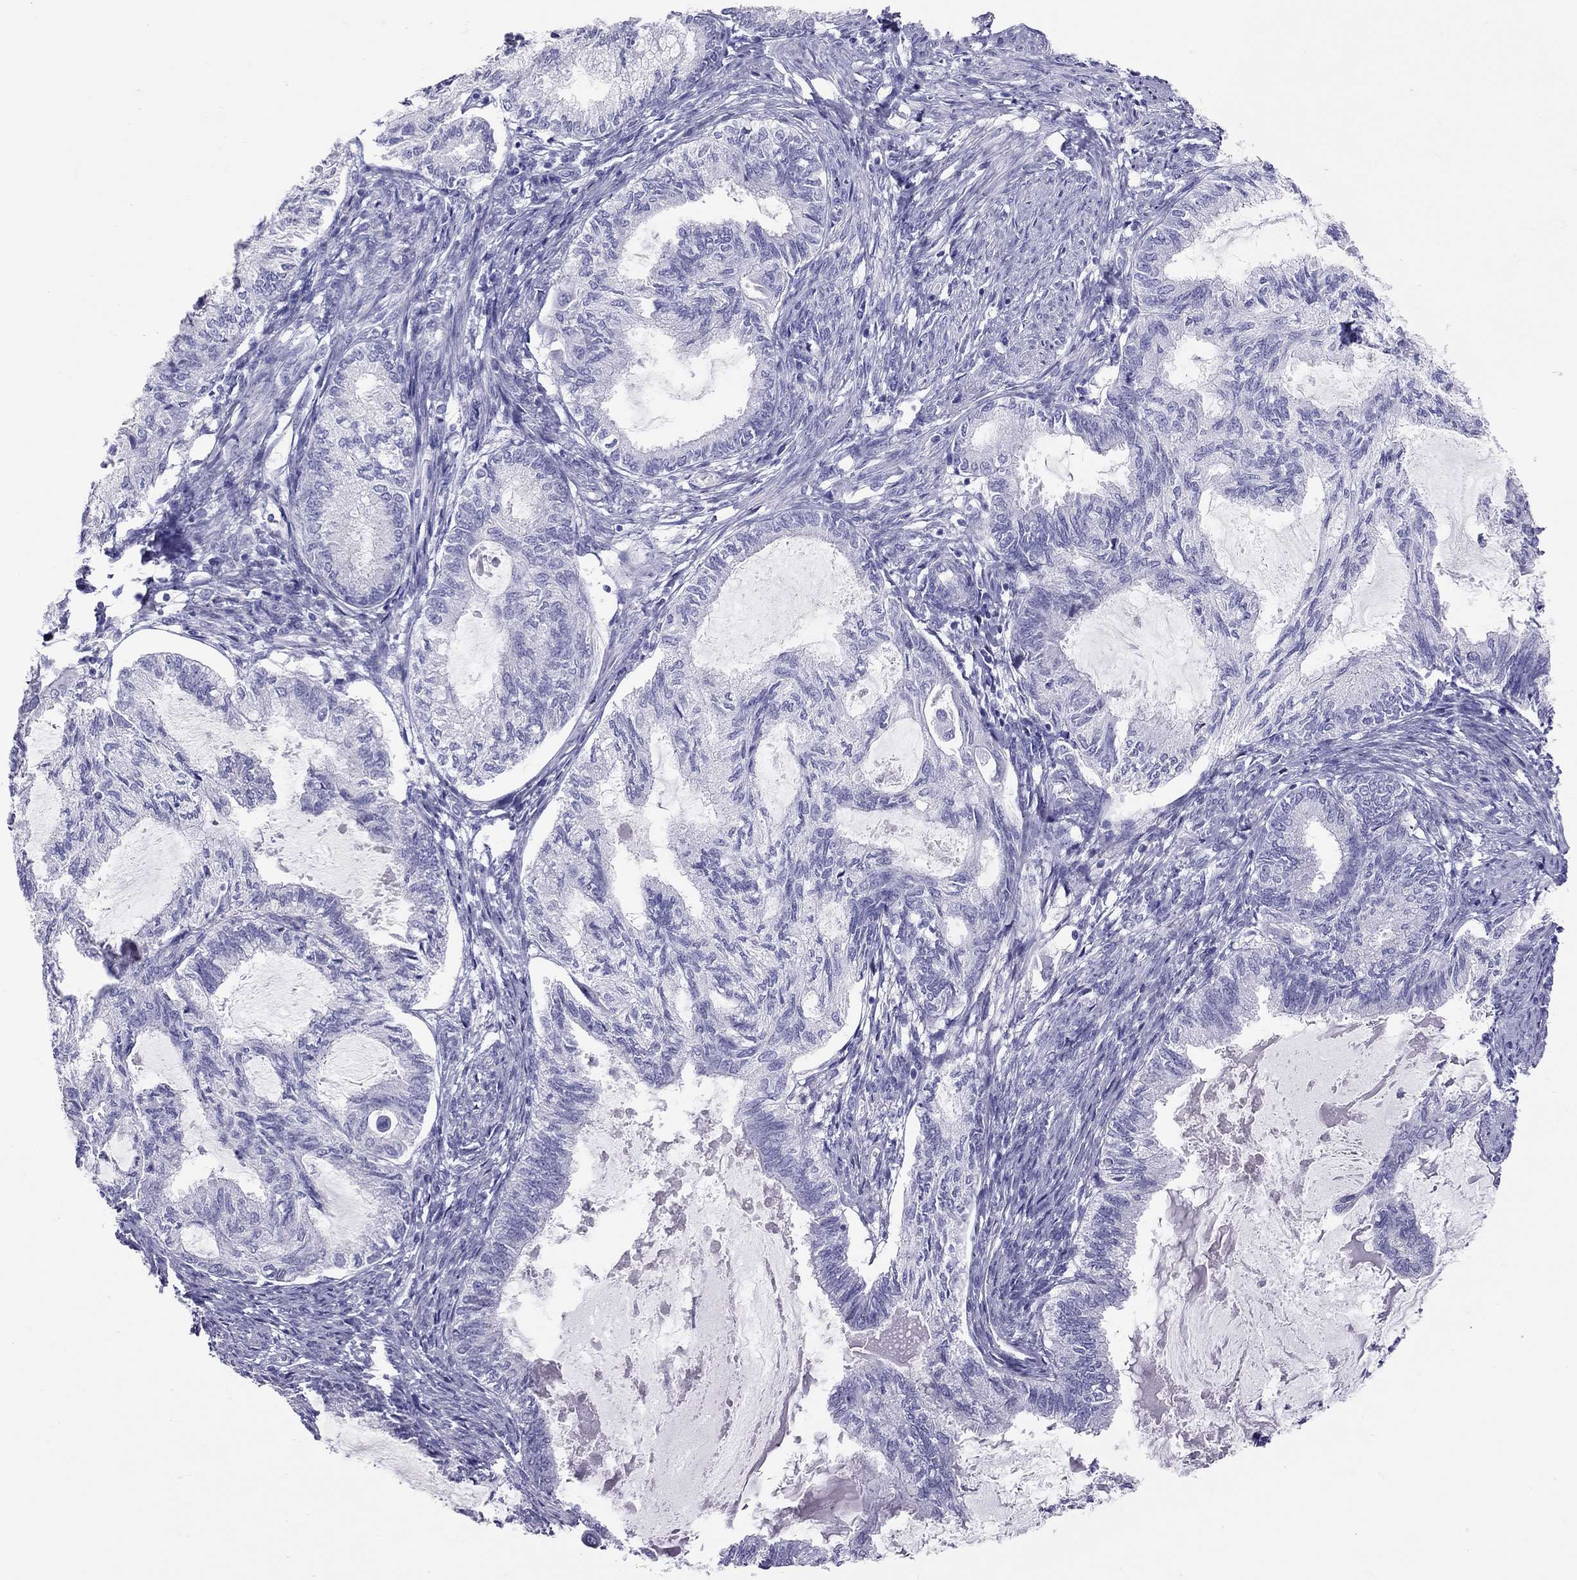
{"staining": {"intensity": "negative", "quantity": "none", "location": "none"}, "tissue": "endometrial cancer", "cell_type": "Tumor cells", "image_type": "cancer", "snomed": [{"axis": "morphology", "description": "Adenocarcinoma, NOS"}, {"axis": "topography", "description": "Endometrium"}], "caption": "Protein analysis of endometrial cancer (adenocarcinoma) shows no significant positivity in tumor cells.", "gene": "PSMB11", "patient": {"sex": "female", "age": 86}}